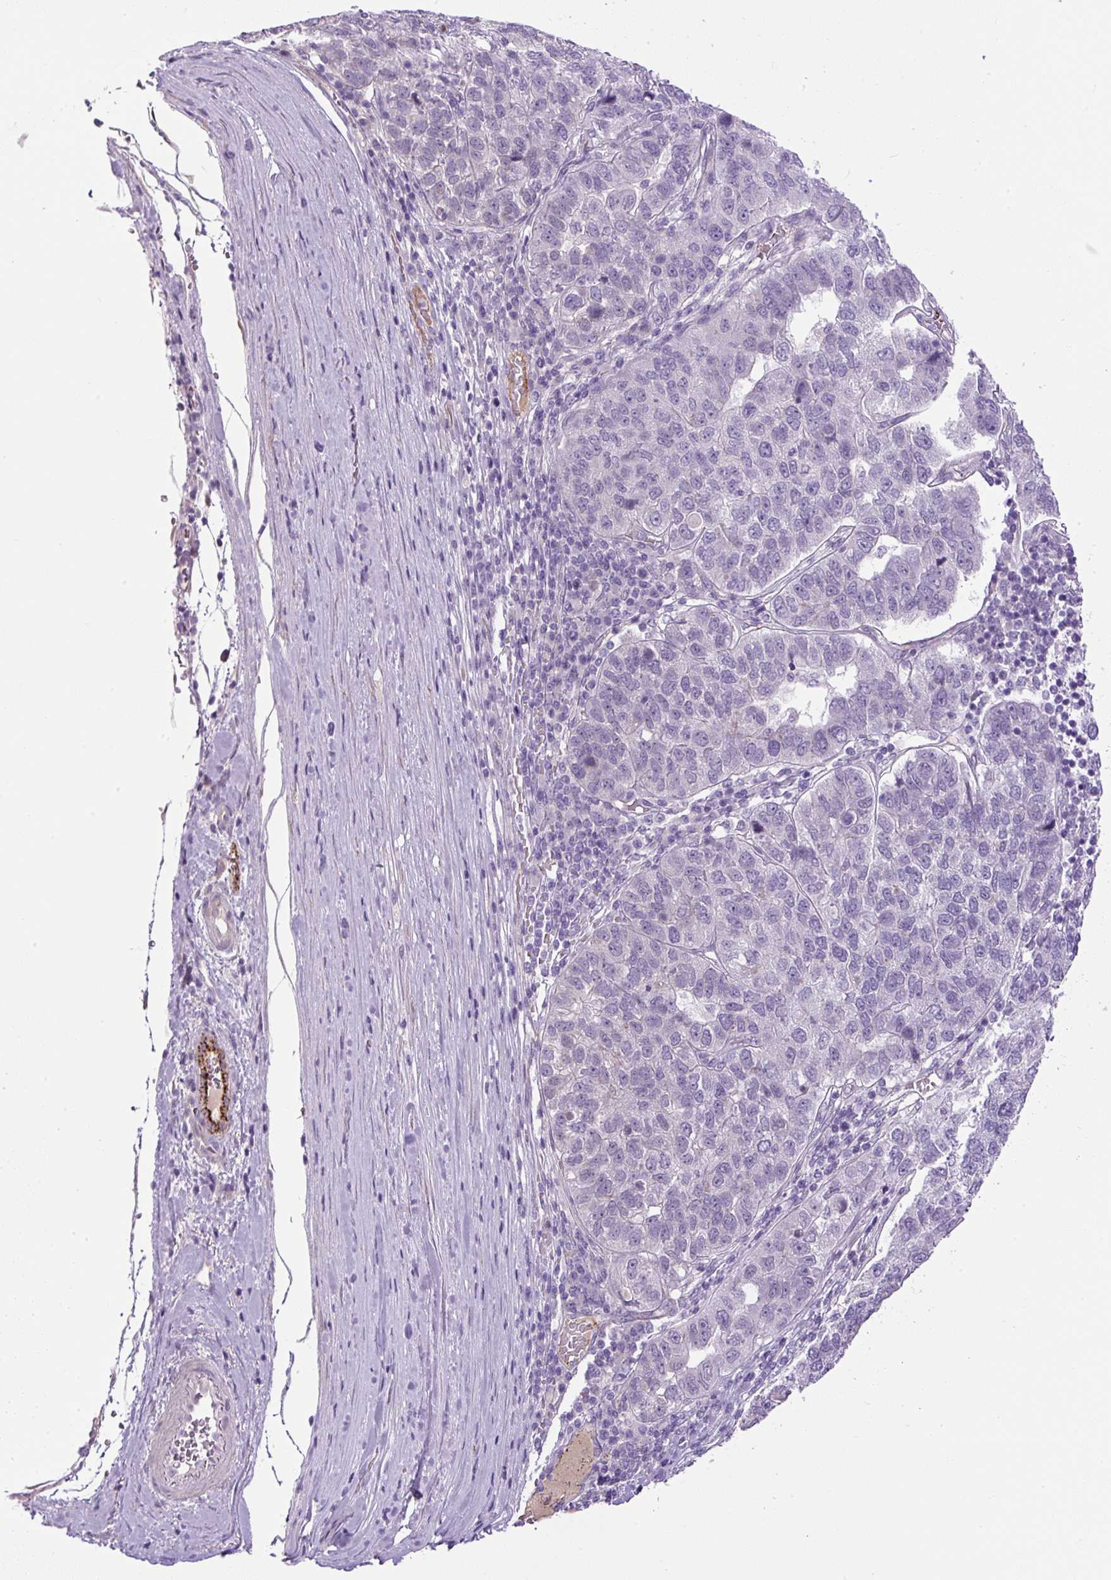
{"staining": {"intensity": "negative", "quantity": "none", "location": "none"}, "tissue": "pancreatic cancer", "cell_type": "Tumor cells", "image_type": "cancer", "snomed": [{"axis": "morphology", "description": "Adenocarcinoma, NOS"}, {"axis": "topography", "description": "Pancreas"}], "caption": "The histopathology image reveals no staining of tumor cells in adenocarcinoma (pancreatic).", "gene": "LEFTY2", "patient": {"sex": "female", "age": 61}}